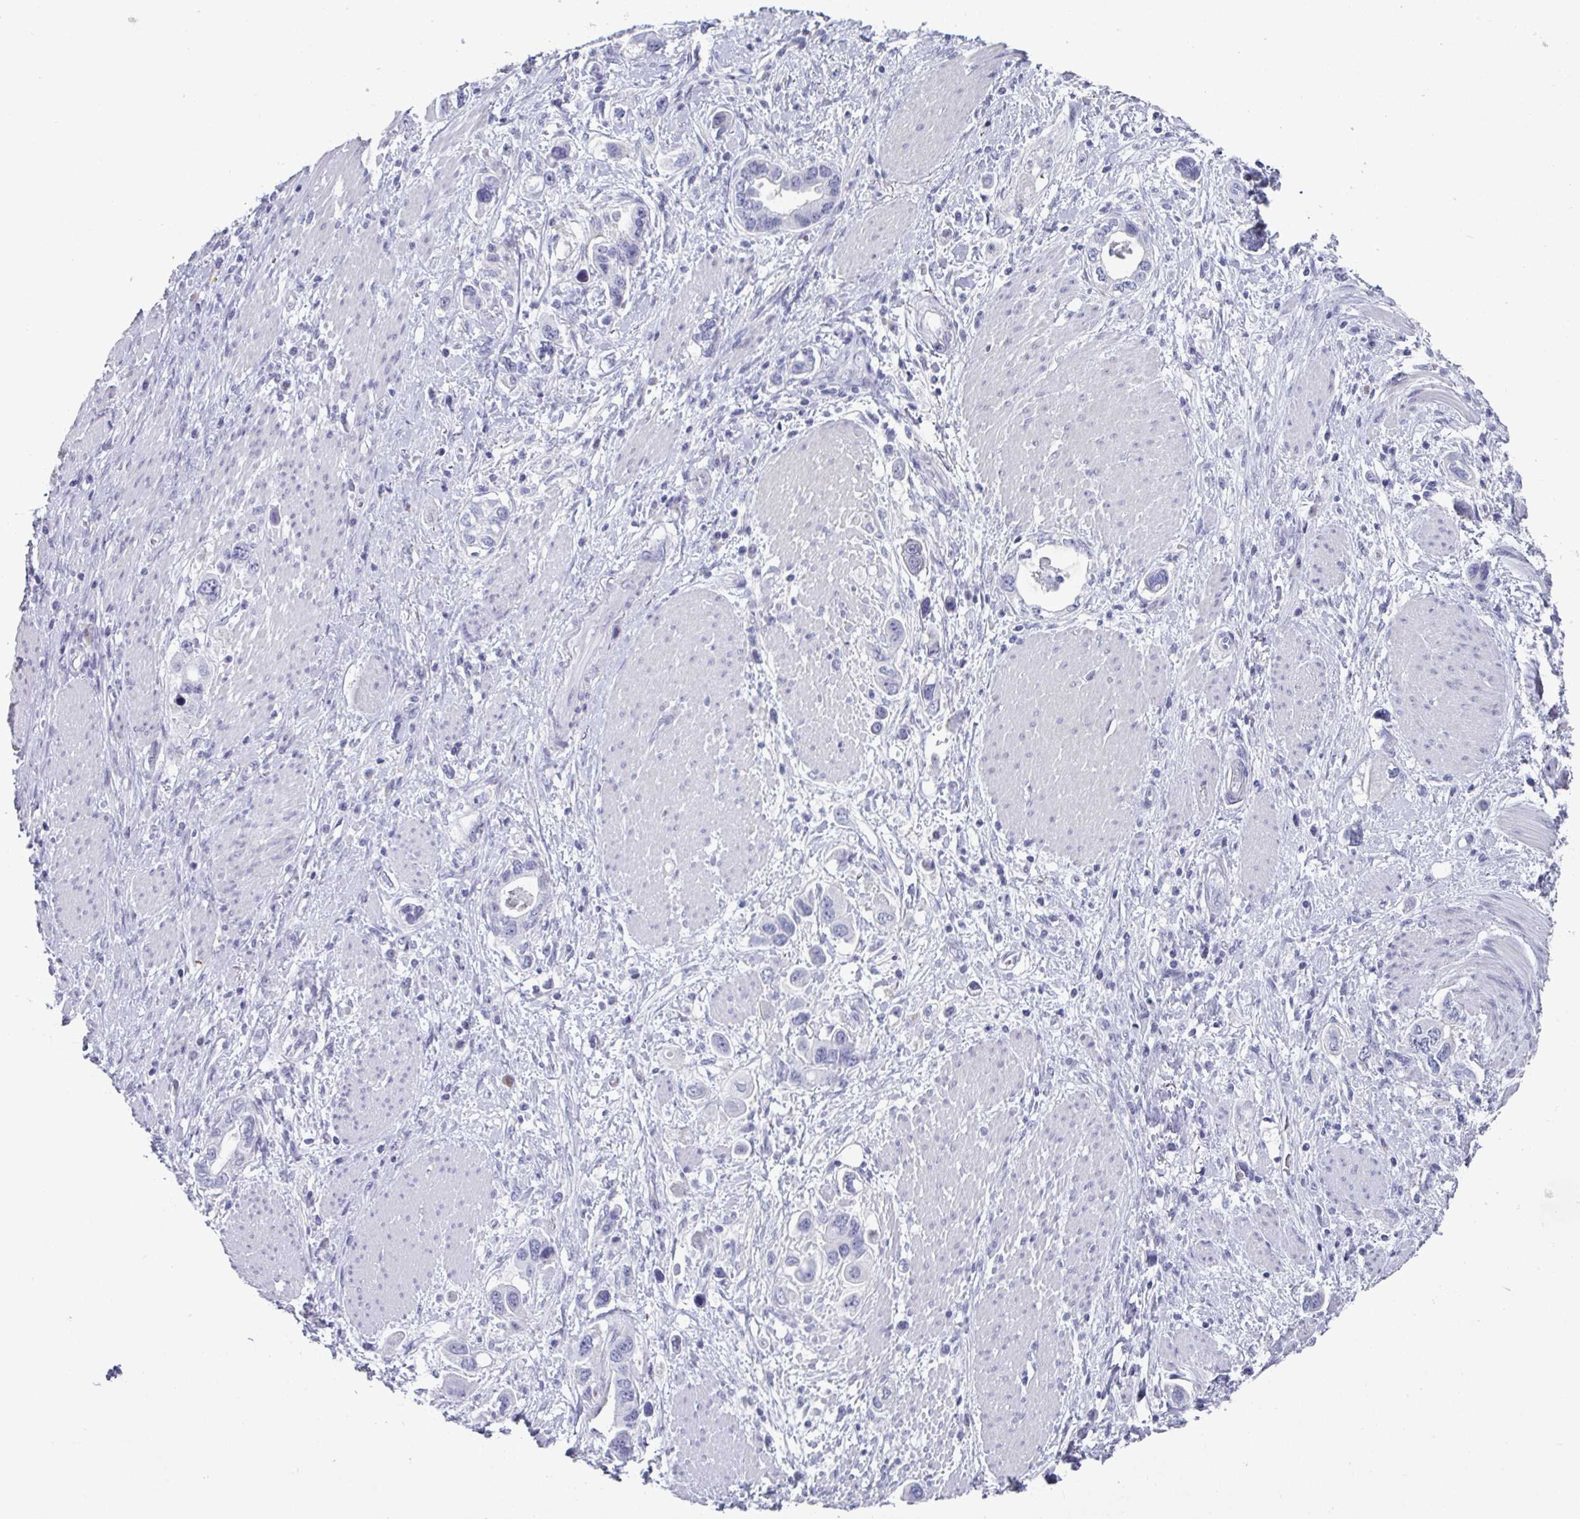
{"staining": {"intensity": "negative", "quantity": "none", "location": "none"}, "tissue": "stomach cancer", "cell_type": "Tumor cells", "image_type": "cancer", "snomed": [{"axis": "morphology", "description": "Adenocarcinoma, NOS"}, {"axis": "topography", "description": "Stomach, lower"}], "caption": "This is an immunohistochemistry photomicrograph of stomach adenocarcinoma. There is no positivity in tumor cells.", "gene": "VSIG10L", "patient": {"sex": "female", "age": 93}}